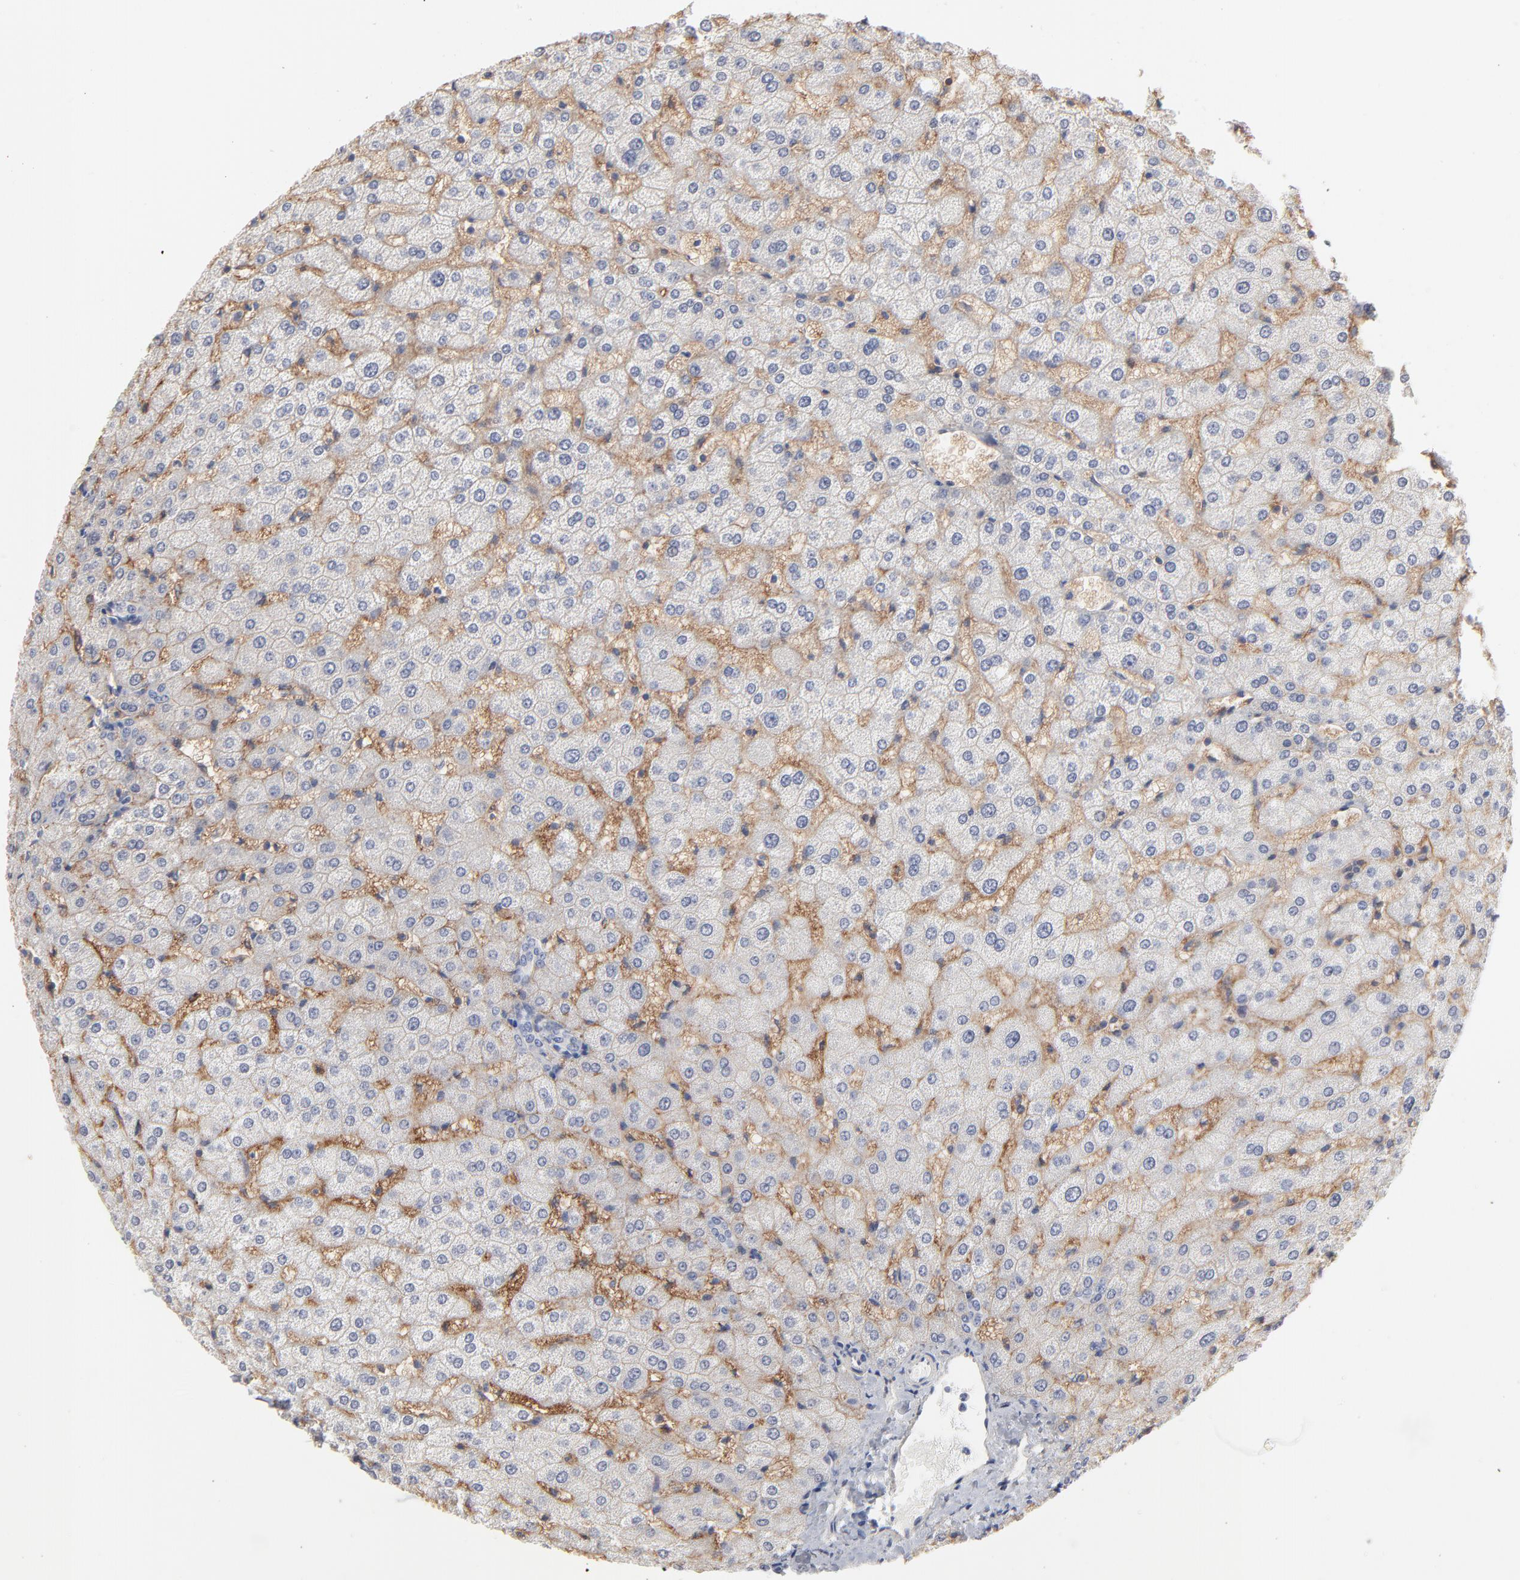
{"staining": {"intensity": "negative", "quantity": "none", "location": "none"}, "tissue": "liver", "cell_type": "Cholangiocytes", "image_type": "normal", "snomed": [{"axis": "morphology", "description": "Normal tissue, NOS"}, {"axis": "morphology", "description": "Fibrosis, NOS"}, {"axis": "topography", "description": "Liver"}], "caption": "IHC of normal human liver reveals no staining in cholangiocytes.", "gene": "SLC16A1", "patient": {"sex": "female", "age": 29}}